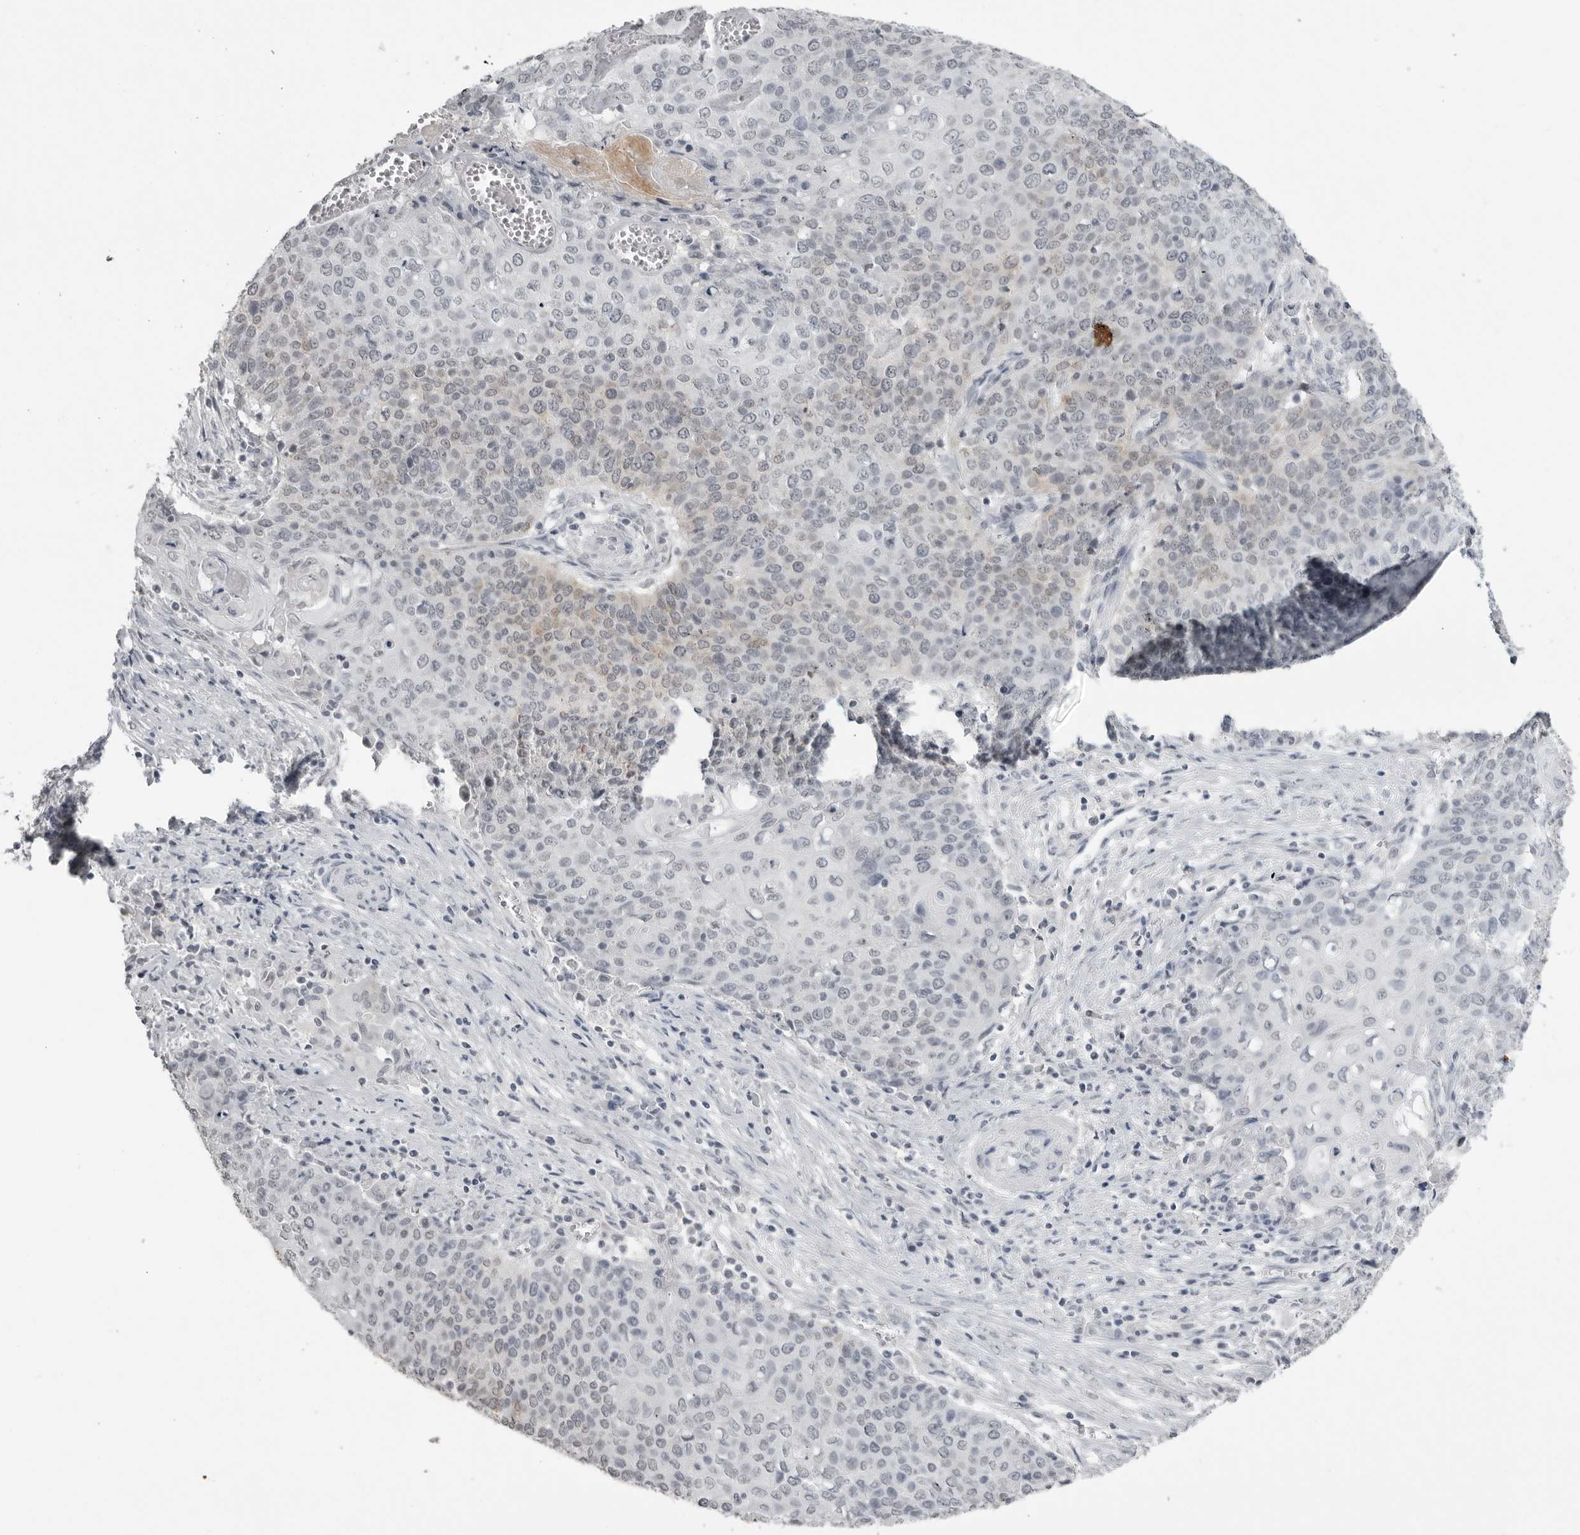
{"staining": {"intensity": "weak", "quantity": "<25%", "location": "cytoplasmic/membranous"}, "tissue": "cervical cancer", "cell_type": "Tumor cells", "image_type": "cancer", "snomed": [{"axis": "morphology", "description": "Squamous cell carcinoma, NOS"}, {"axis": "topography", "description": "Cervix"}], "caption": "Squamous cell carcinoma (cervical) stained for a protein using immunohistochemistry (IHC) displays no staining tumor cells.", "gene": "SERPINF2", "patient": {"sex": "female", "age": 39}}